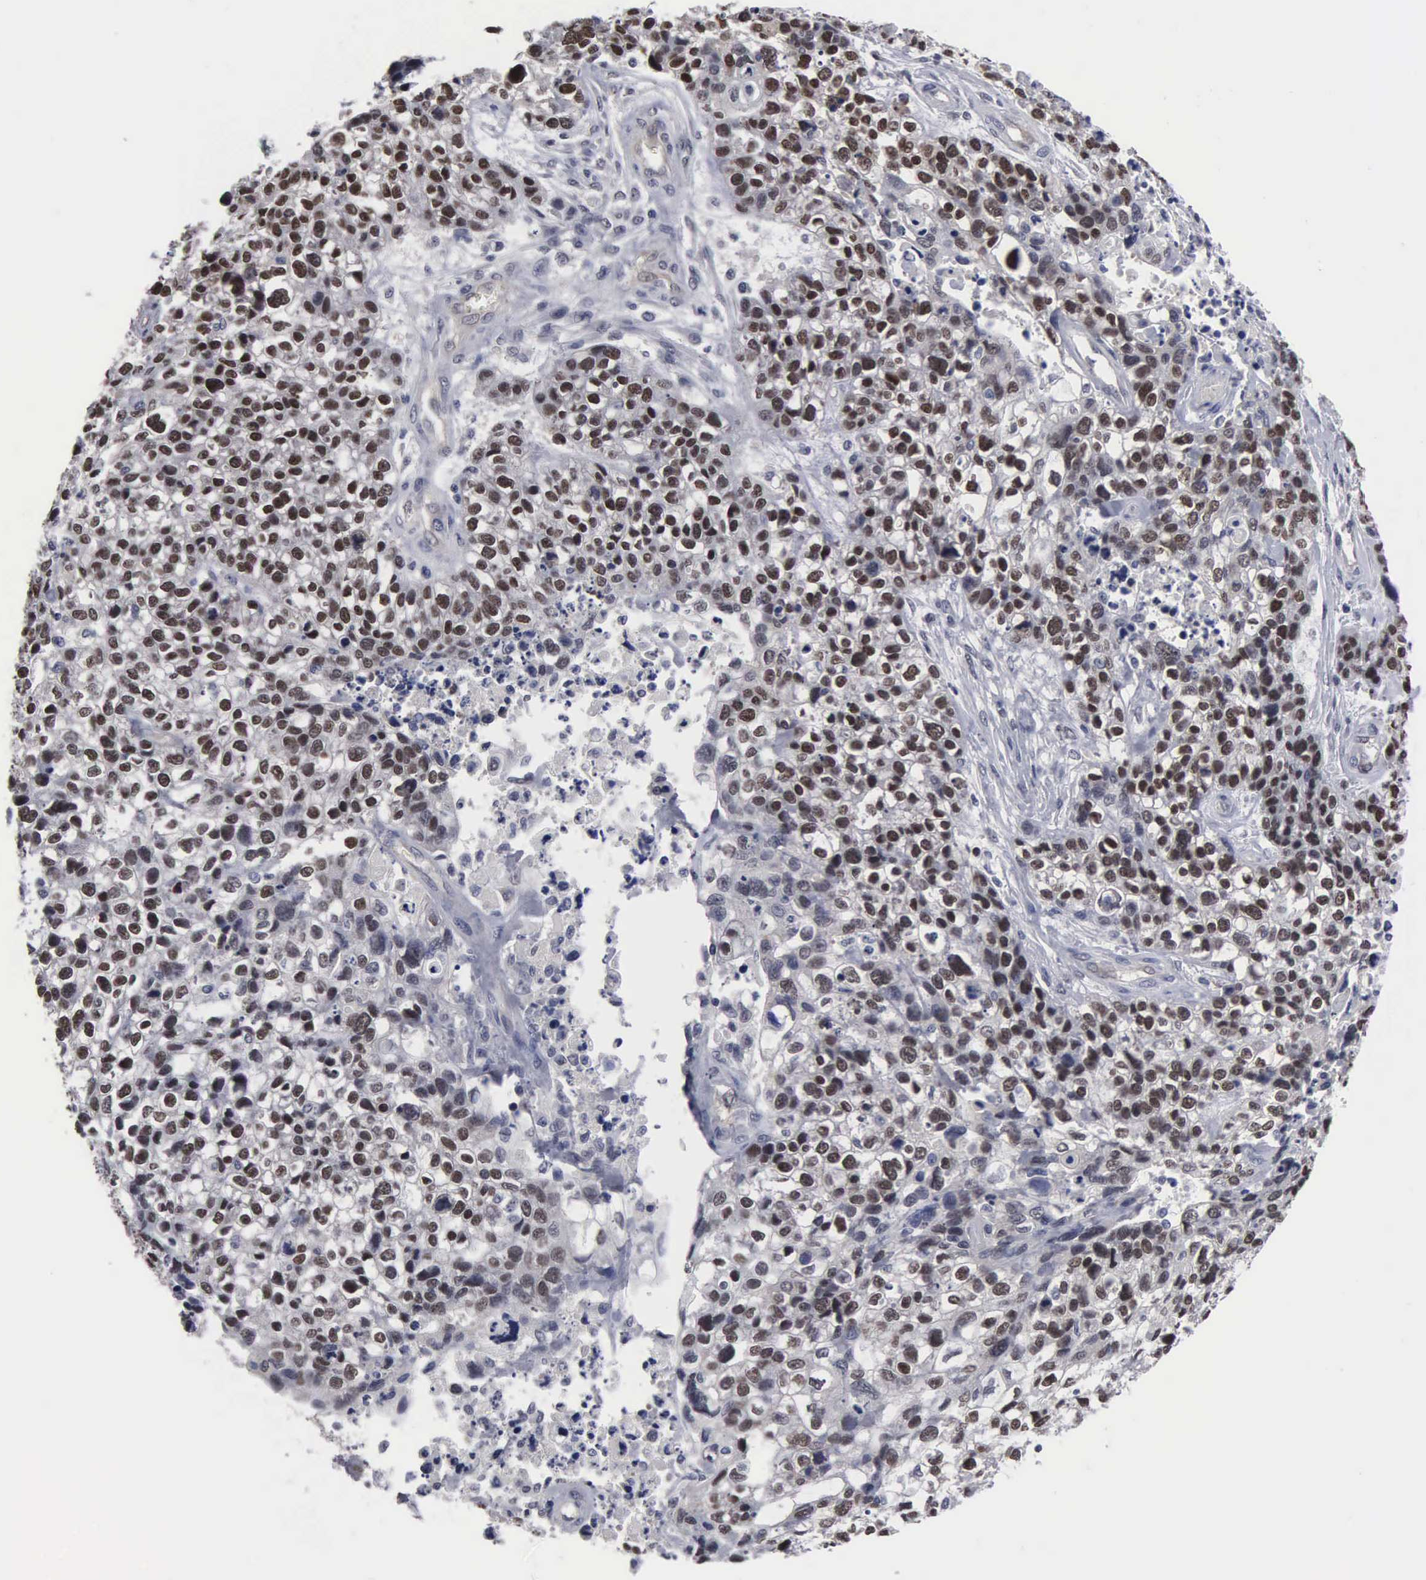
{"staining": {"intensity": "strong", "quantity": "25%-75%", "location": "nuclear"}, "tissue": "lung cancer", "cell_type": "Tumor cells", "image_type": "cancer", "snomed": [{"axis": "morphology", "description": "Squamous cell carcinoma, NOS"}, {"axis": "topography", "description": "Lymph node"}, {"axis": "topography", "description": "Lung"}], "caption": "DAB (3,3'-diaminobenzidine) immunohistochemical staining of squamous cell carcinoma (lung) demonstrates strong nuclear protein positivity in about 25%-75% of tumor cells.", "gene": "ZBTB33", "patient": {"sex": "male", "age": 74}}